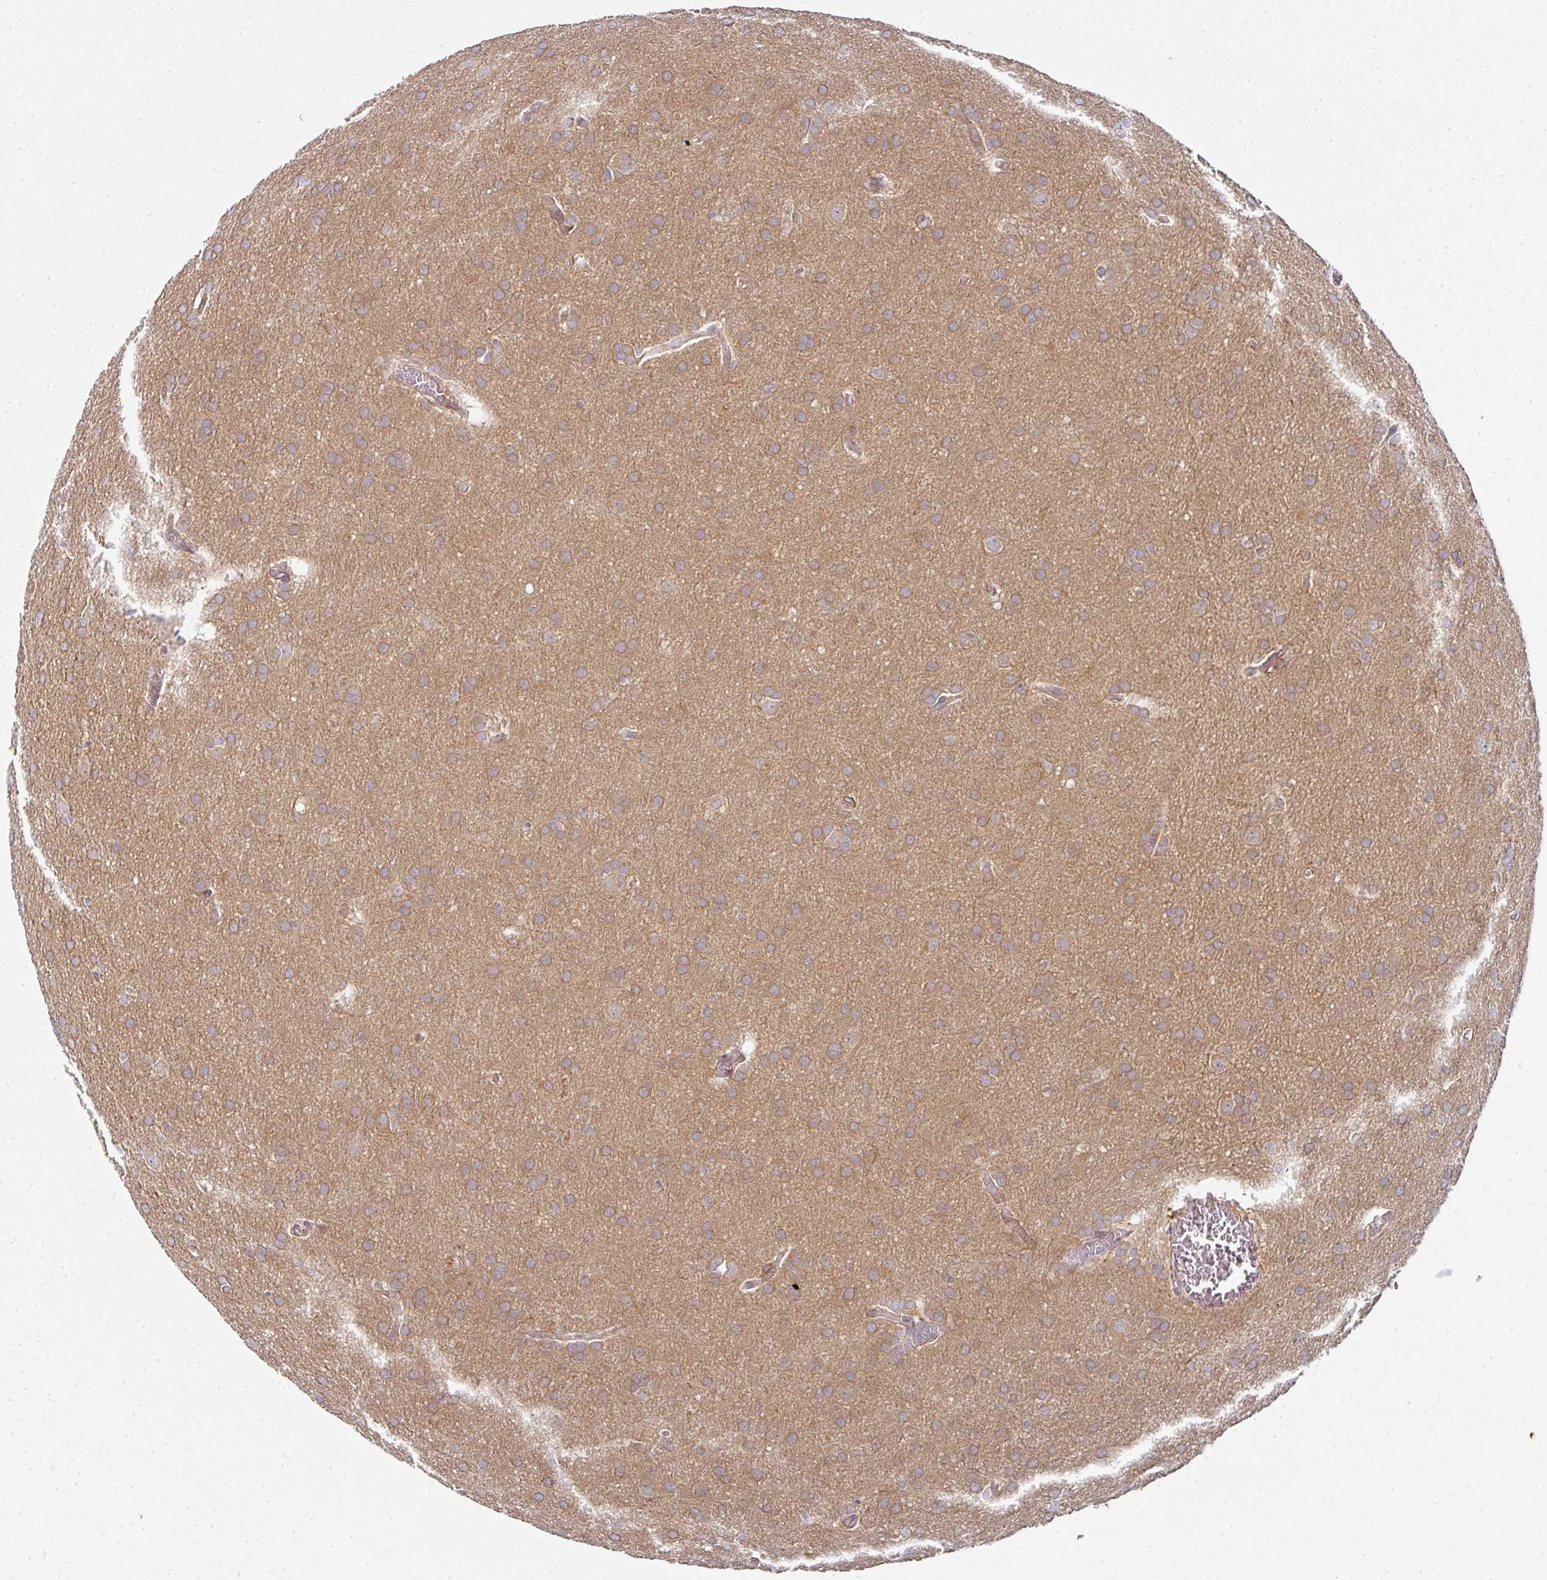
{"staining": {"intensity": "weak", "quantity": ">75%", "location": "cytoplasmic/membranous"}, "tissue": "glioma", "cell_type": "Tumor cells", "image_type": "cancer", "snomed": [{"axis": "morphology", "description": "Glioma, malignant, Low grade"}, {"axis": "topography", "description": "Brain"}], "caption": "Approximately >75% of tumor cells in human glioma exhibit weak cytoplasmic/membranous protein positivity as visualized by brown immunohistochemical staining.", "gene": "MAP2K2", "patient": {"sex": "female", "age": 32}}